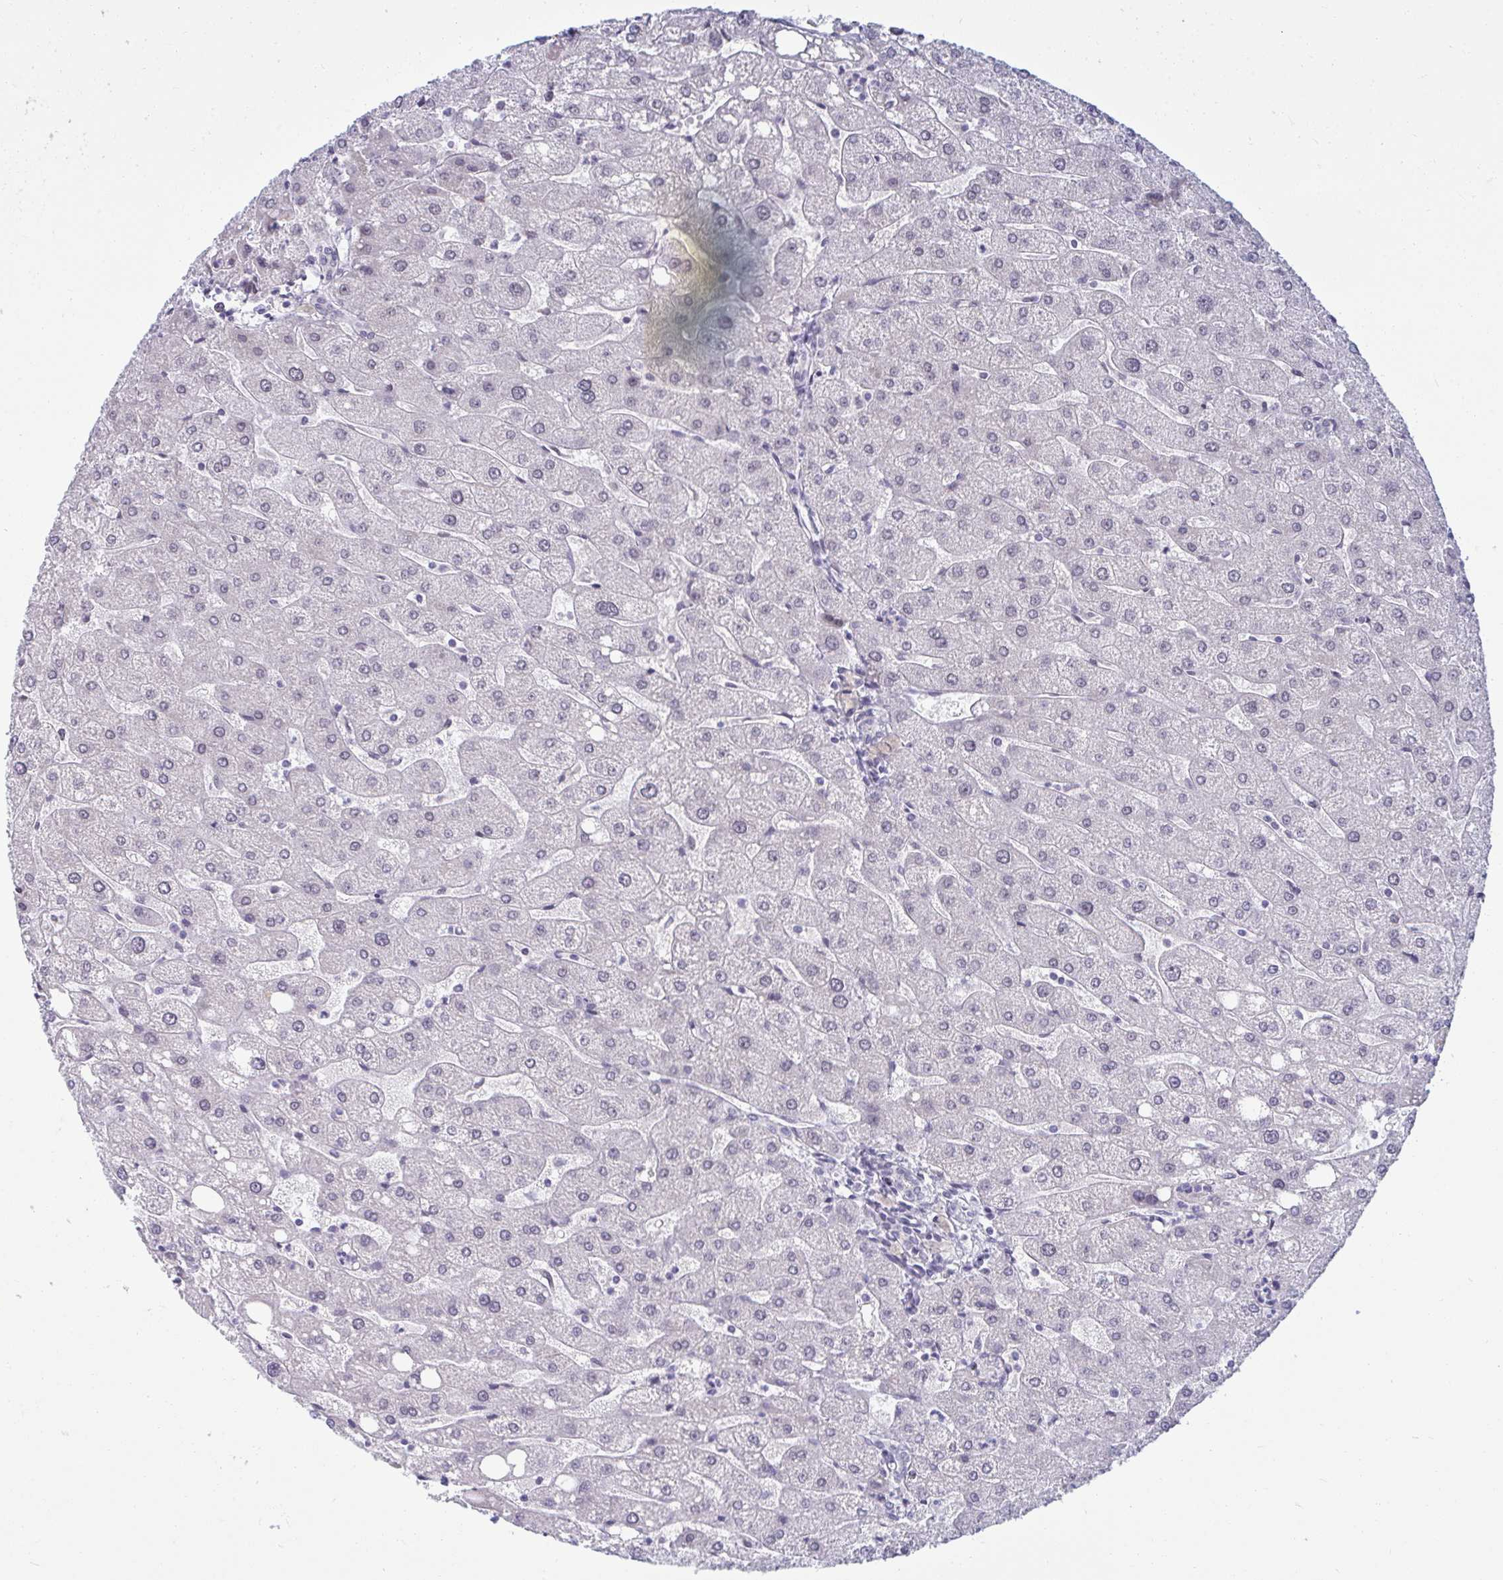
{"staining": {"intensity": "negative", "quantity": "none", "location": "none"}, "tissue": "liver", "cell_type": "Cholangiocytes", "image_type": "normal", "snomed": [{"axis": "morphology", "description": "Normal tissue, NOS"}, {"axis": "topography", "description": "Liver"}], "caption": "The image shows no significant staining in cholangiocytes of liver. (DAB immunohistochemistry (IHC) visualized using brightfield microscopy, high magnification).", "gene": "RNASEH1", "patient": {"sex": "male", "age": 67}}